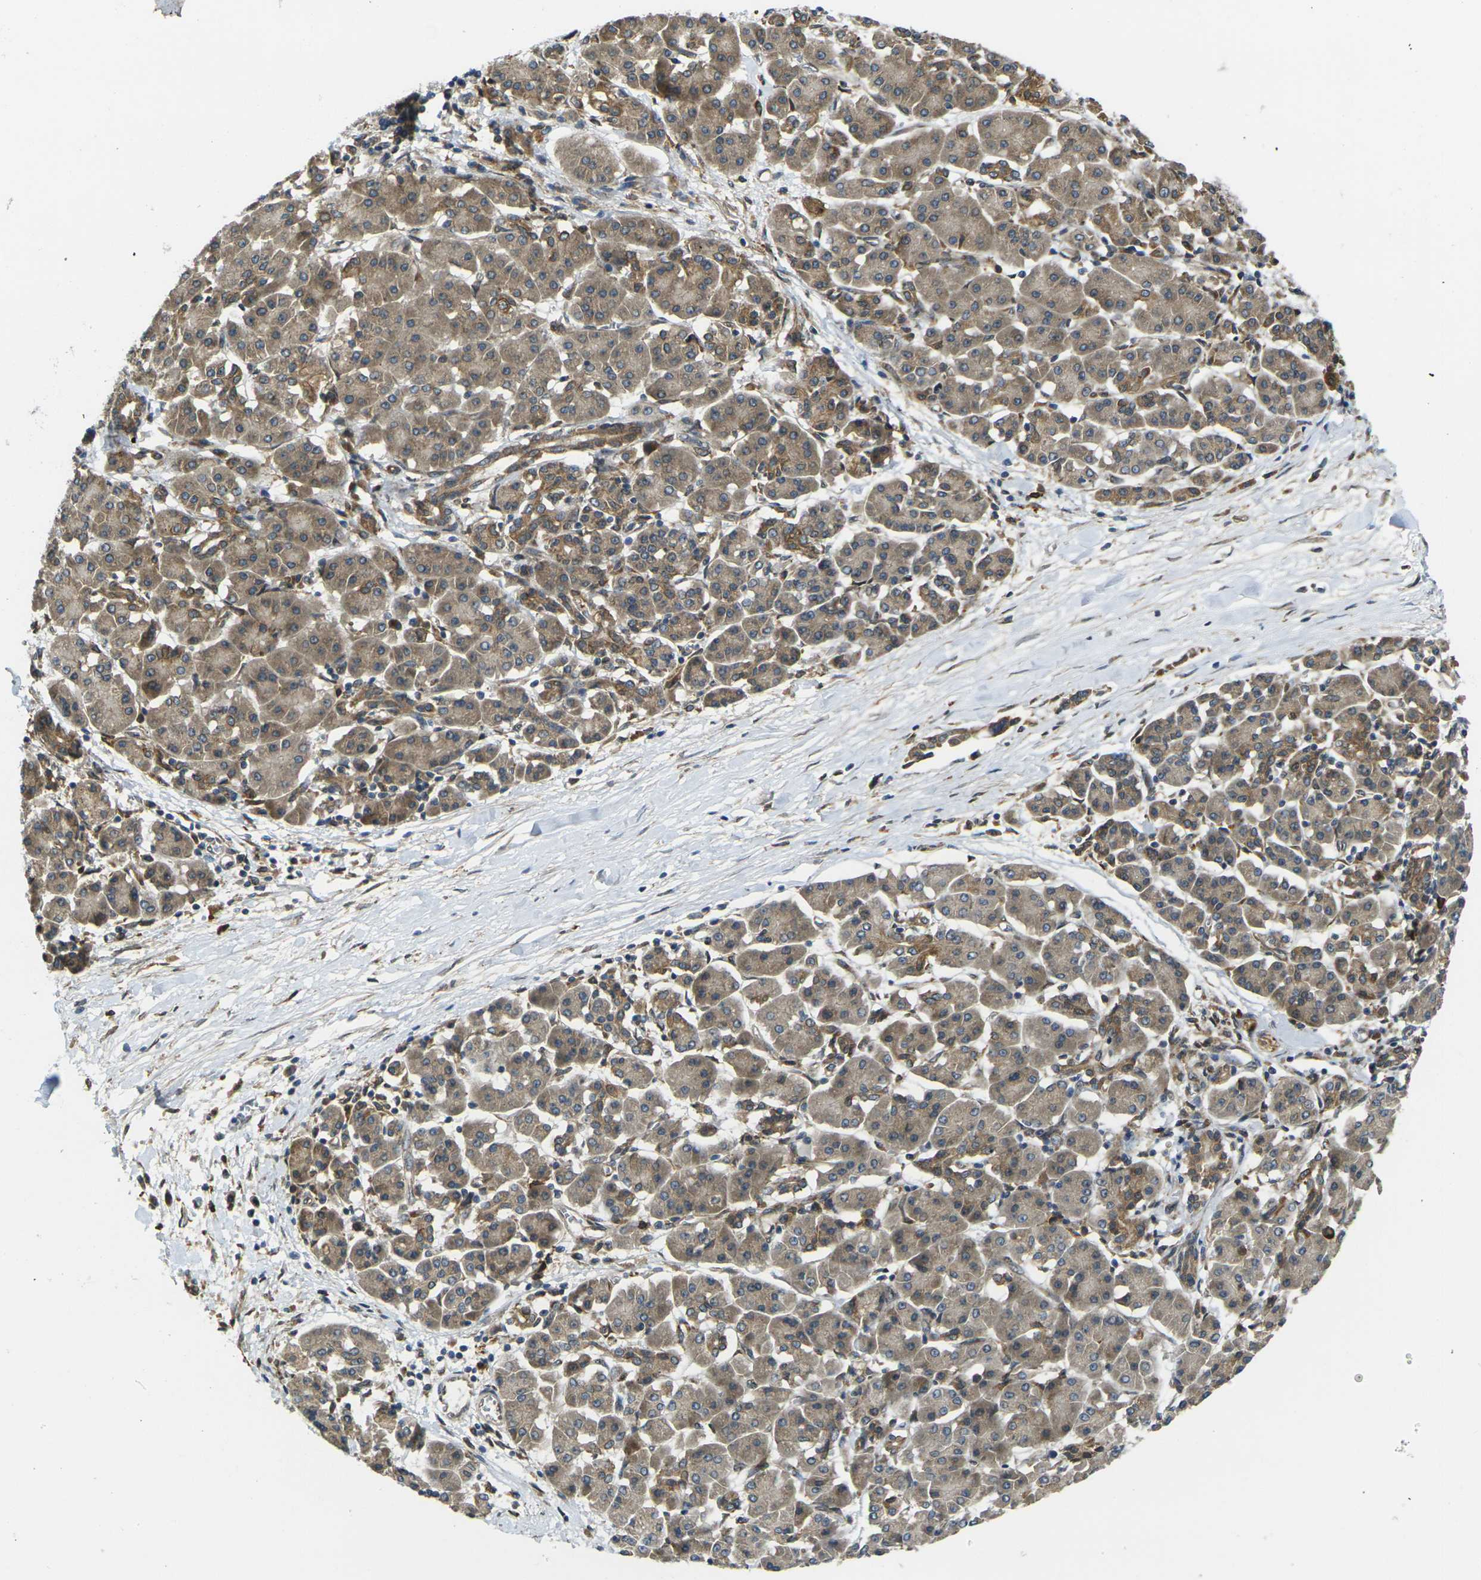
{"staining": {"intensity": "moderate", "quantity": ">75%", "location": "cytoplasmic/membranous"}, "tissue": "pancreatic cancer", "cell_type": "Tumor cells", "image_type": "cancer", "snomed": [{"axis": "morphology", "description": "Adenocarcinoma, NOS"}, {"axis": "topography", "description": "Pancreas"}], "caption": "Protein staining exhibits moderate cytoplasmic/membranous positivity in approximately >75% of tumor cells in pancreatic cancer. (DAB (3,3'-diaminobenzidine) IHC, brown staining for protein, blue staining for nuclei).", "gene": "FZD1", "patient": {"sex": "female", "age": 57}}